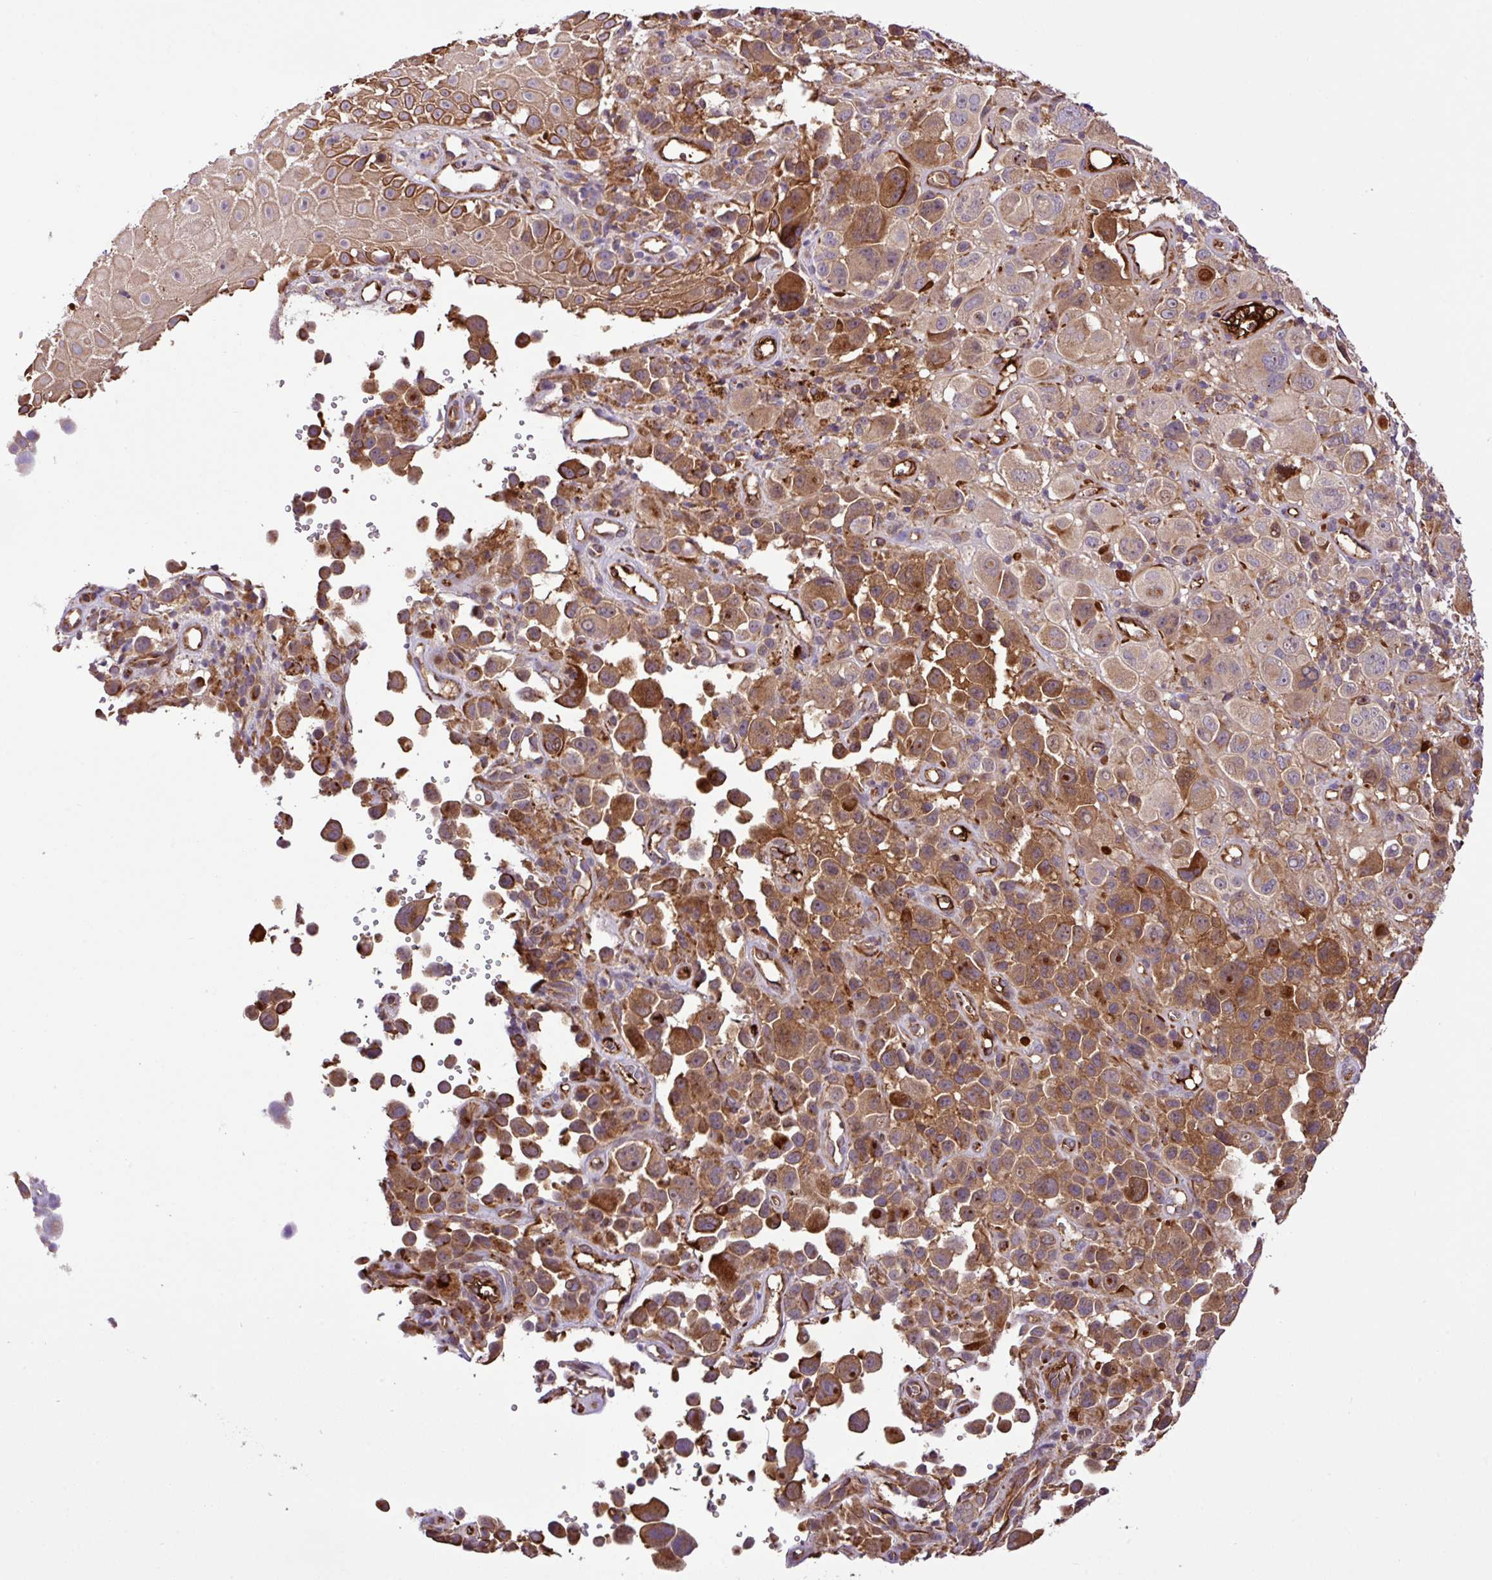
{"staining": {"intensity": "moderate", "quantity": "25%-75%", "location": "cytoplasmic/membranous"}, "tissue": "melanoma", "cell_type": "Tumor cells", "image_type": "cancer", "snomed": [{"axis": "morphology", "description": "Malignant melanoma, NOS"}, {"axis": "topography", "description": "Skin of trunk"}], "caption": "Immunohistochemistry staining of melanoma, which reveals medium levels of moderate cytoplasmic/membranous expression in approximately 25%-75% of tumor cells indicating moderate cytoplasmic/membranous protein staining. The staining was performed using DAB (3,3'-diaminobenzidine) (brown) for protein detection and nuclei were counterstained in hematoxylin (blue).", "gene": "ZNF266", "patient": {"sex": "male", "age": 71}}